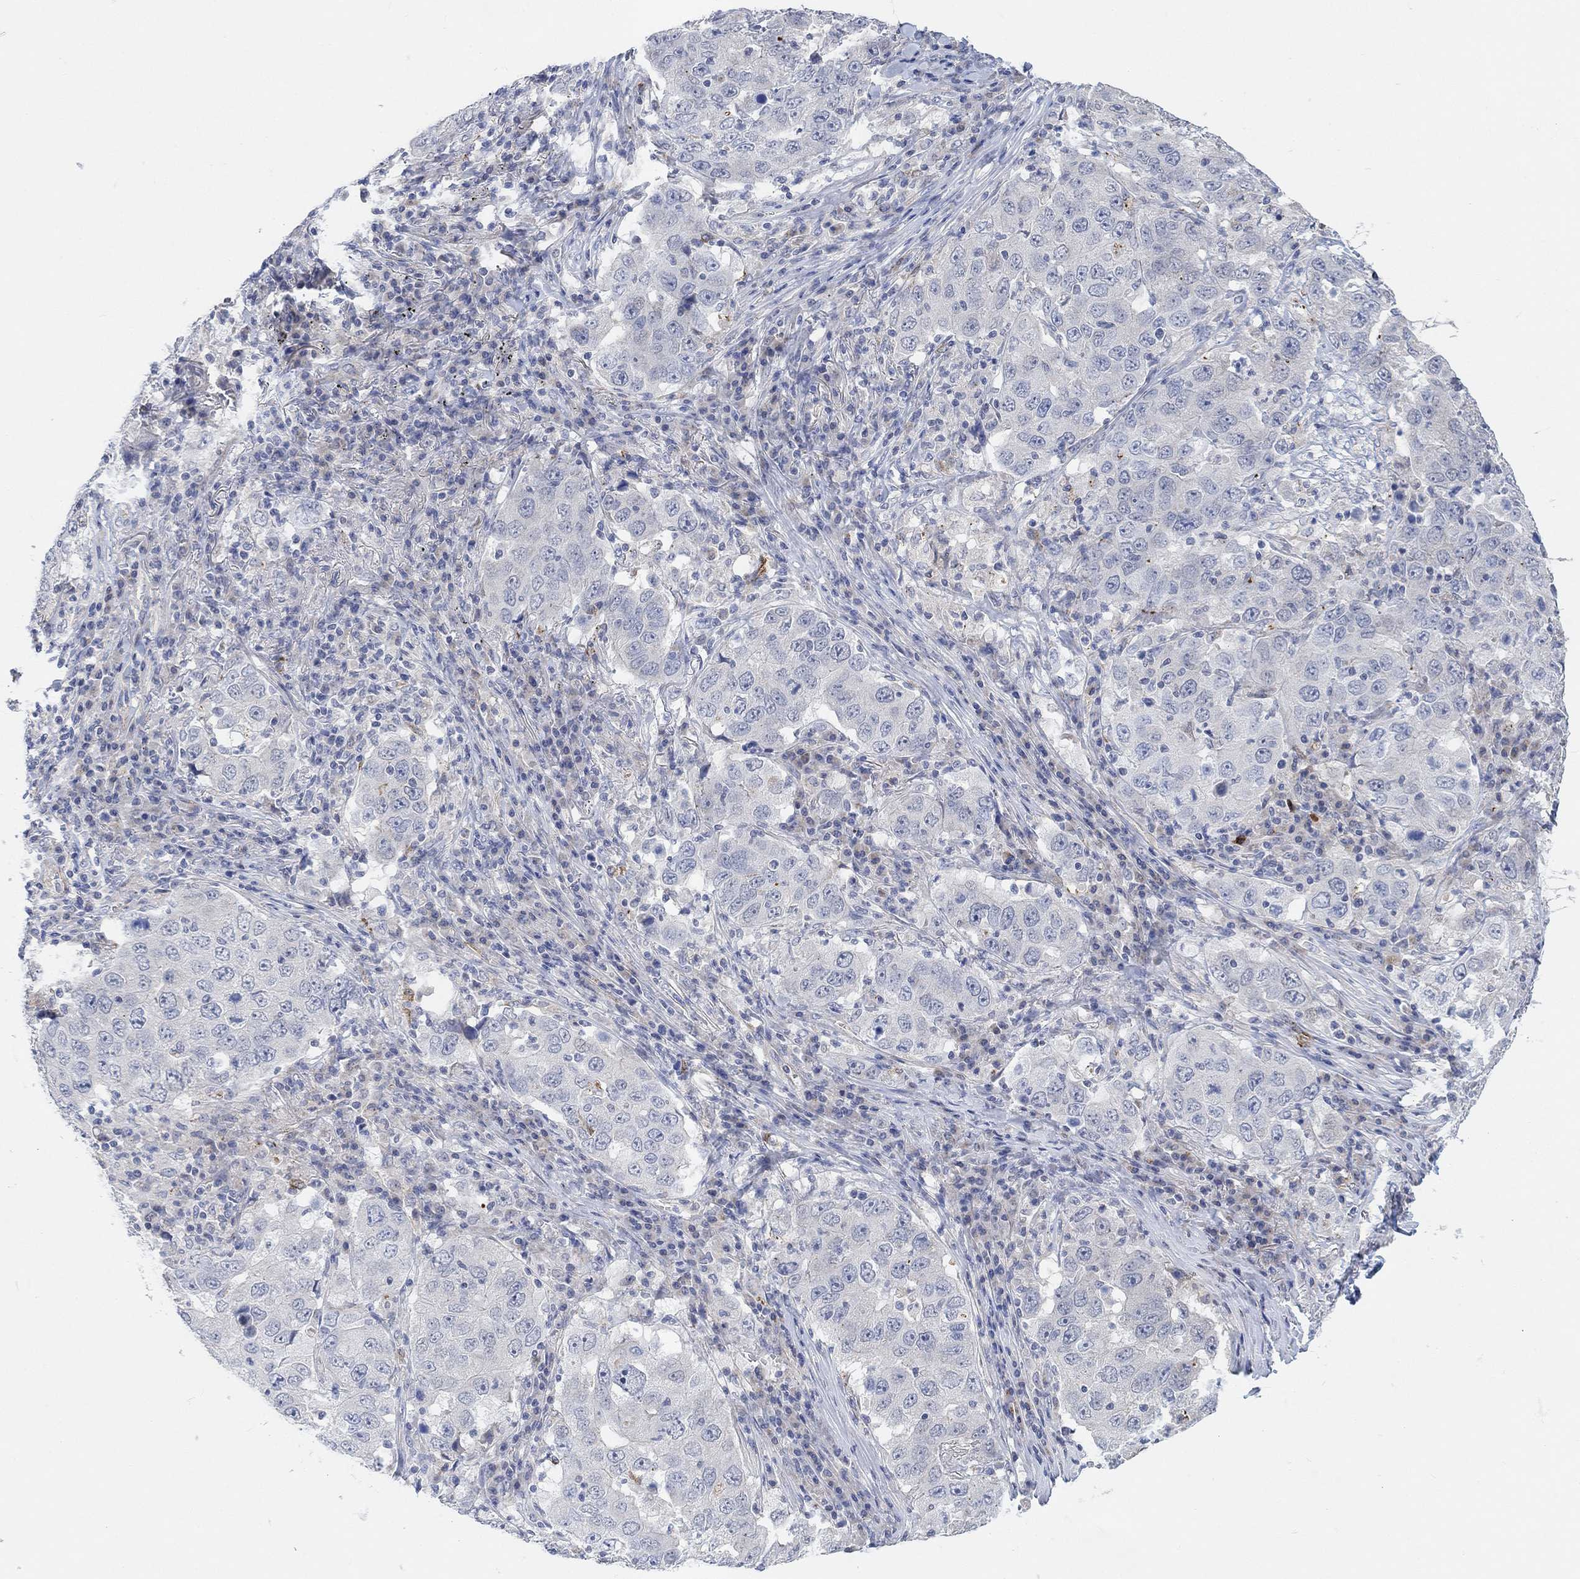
{"staining": {"intensity": "negative", "quantity": "none", "location": "none"}, "tissue": "lung cancer", "cell_type": "Tumor cells", "image_type": "cancer", "snomed": [{"axis": "morphology", "description": "Adenocarcinoma, NOS"}, {"axis": "topography", "description": "Lung"}], "caption": "Lung cancer (adenocarcinoma) was stained to show a protein in brown. There is no significant positivity in tumor cells.", "gene": "HCRTR1", "patient": {"sex": "male", "age": 73}}